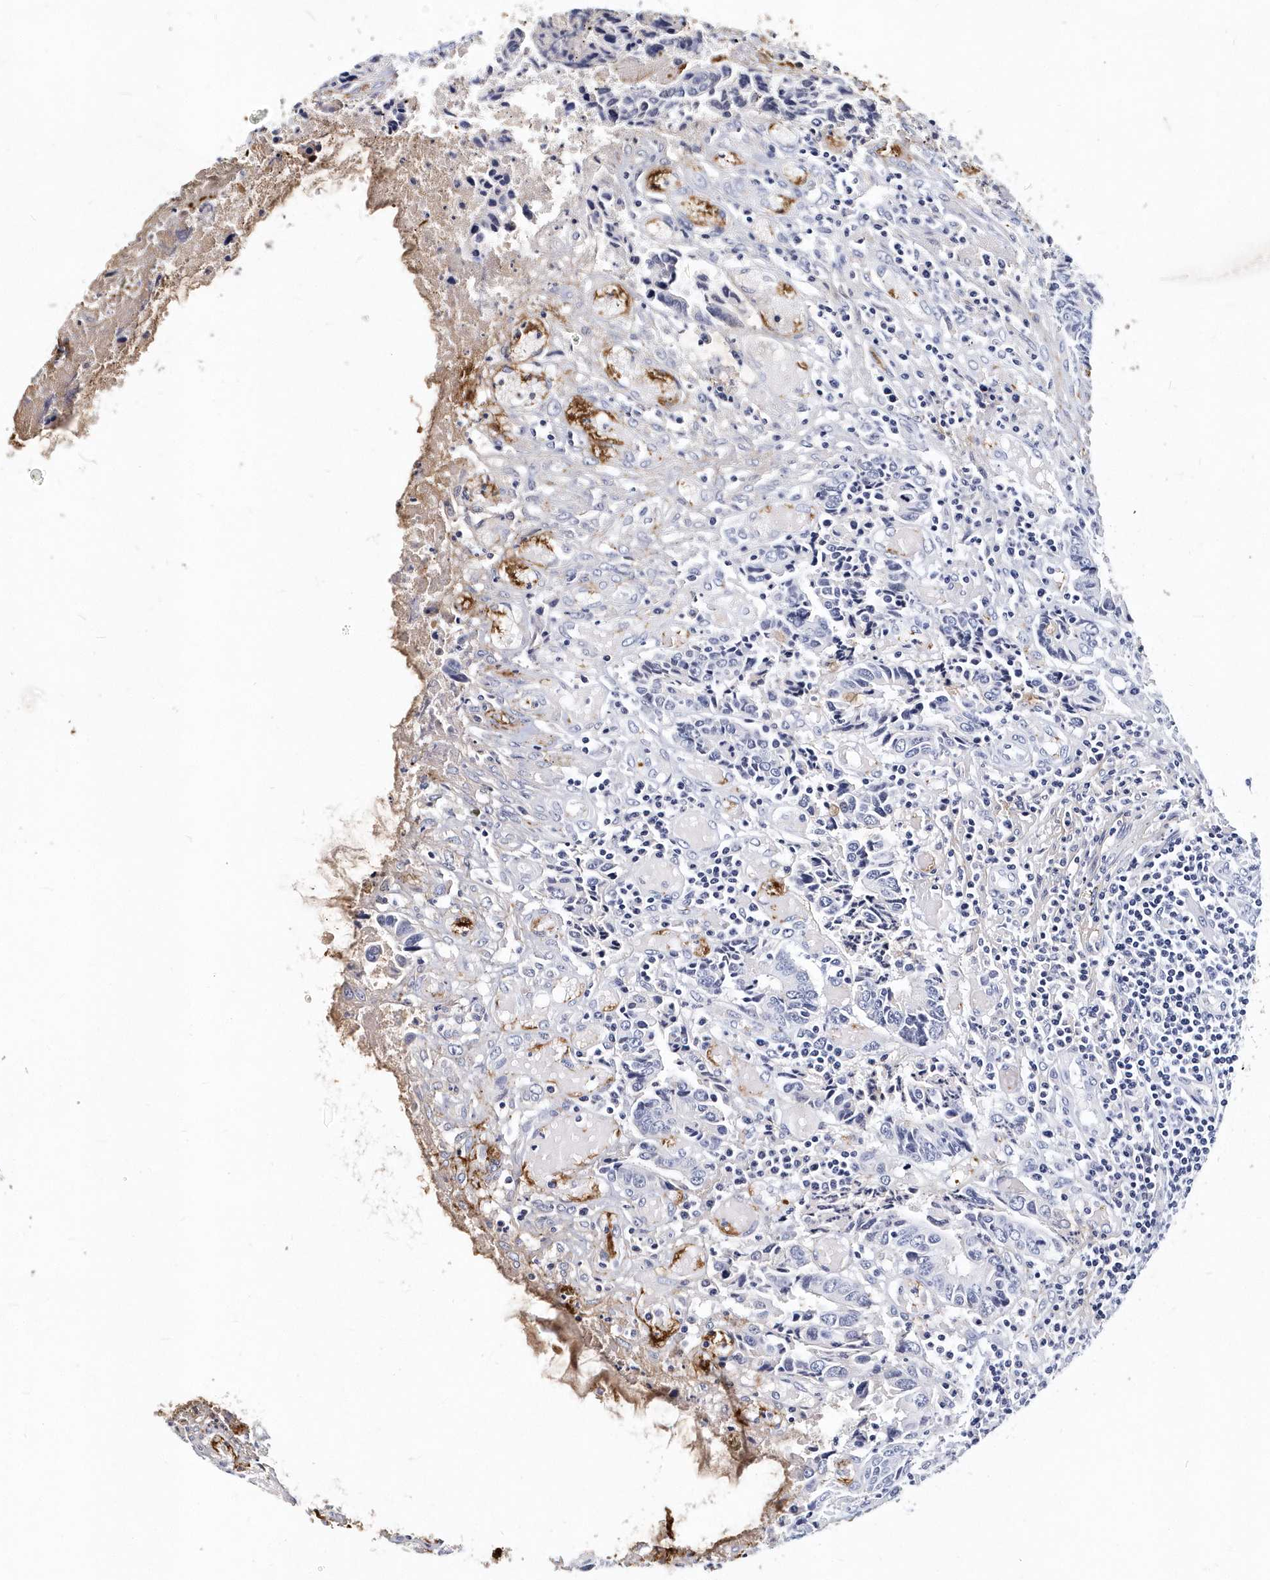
{"staining": {"intensity": "negative", "quantity": "none", "location": "none"}, "tissue": "colorectal cancer", "cell_type": "Tumor cells", "image_type": "cancer", "snomed": [{"axis": "morphology", "description": "Adenocarcinoma, NOS"}, {"axis": "topography", "description": "Rectum"}], "caption": "Immunohistochemical staining of colorectal adenocarcinoma displays no significant expression in tumor cells.", "gene": "ITGA2B", "patient": {"sex": "male", "age": 84}}